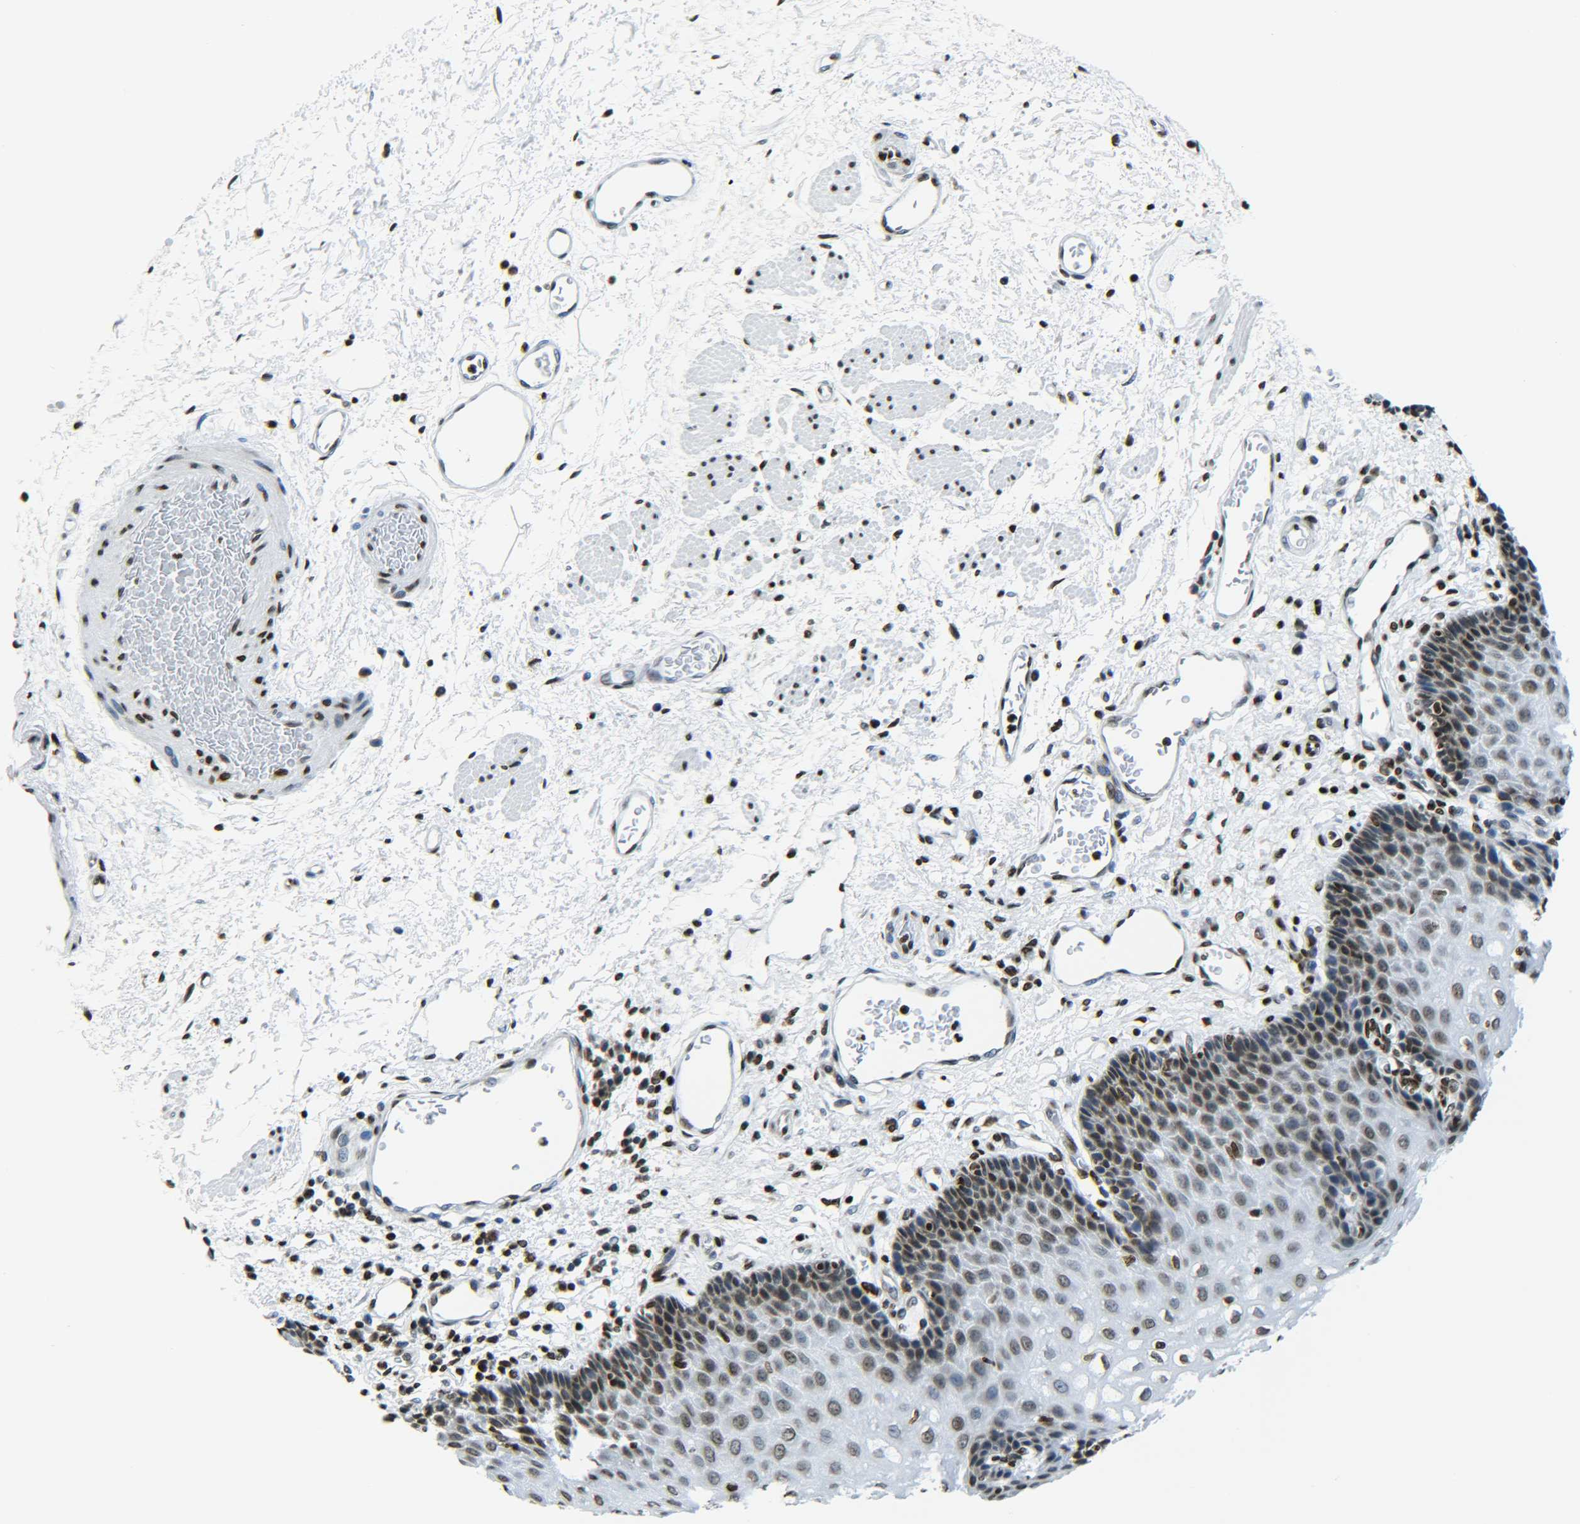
{"staining": {"intensity": "strong", "quantity": ">75%", "location": "nuclear"}, "tissue": "esophagus", "cell_type": "Squamous epithelial cells", "image_type": "normal", "snomed": [{"axis": "morphology", "description": "Normal tissue, NOS"}, {"axis": "topography", "description": "Esophagus"}], "caption": "Approximately >75% of squamous epithelial cells in unremarkable esophagus reveal strong nuclear protein staining as visualized by brown immunohistochemical staining.", "gene": "H2AX", "patient": {"sex": "male", "age": 54}}